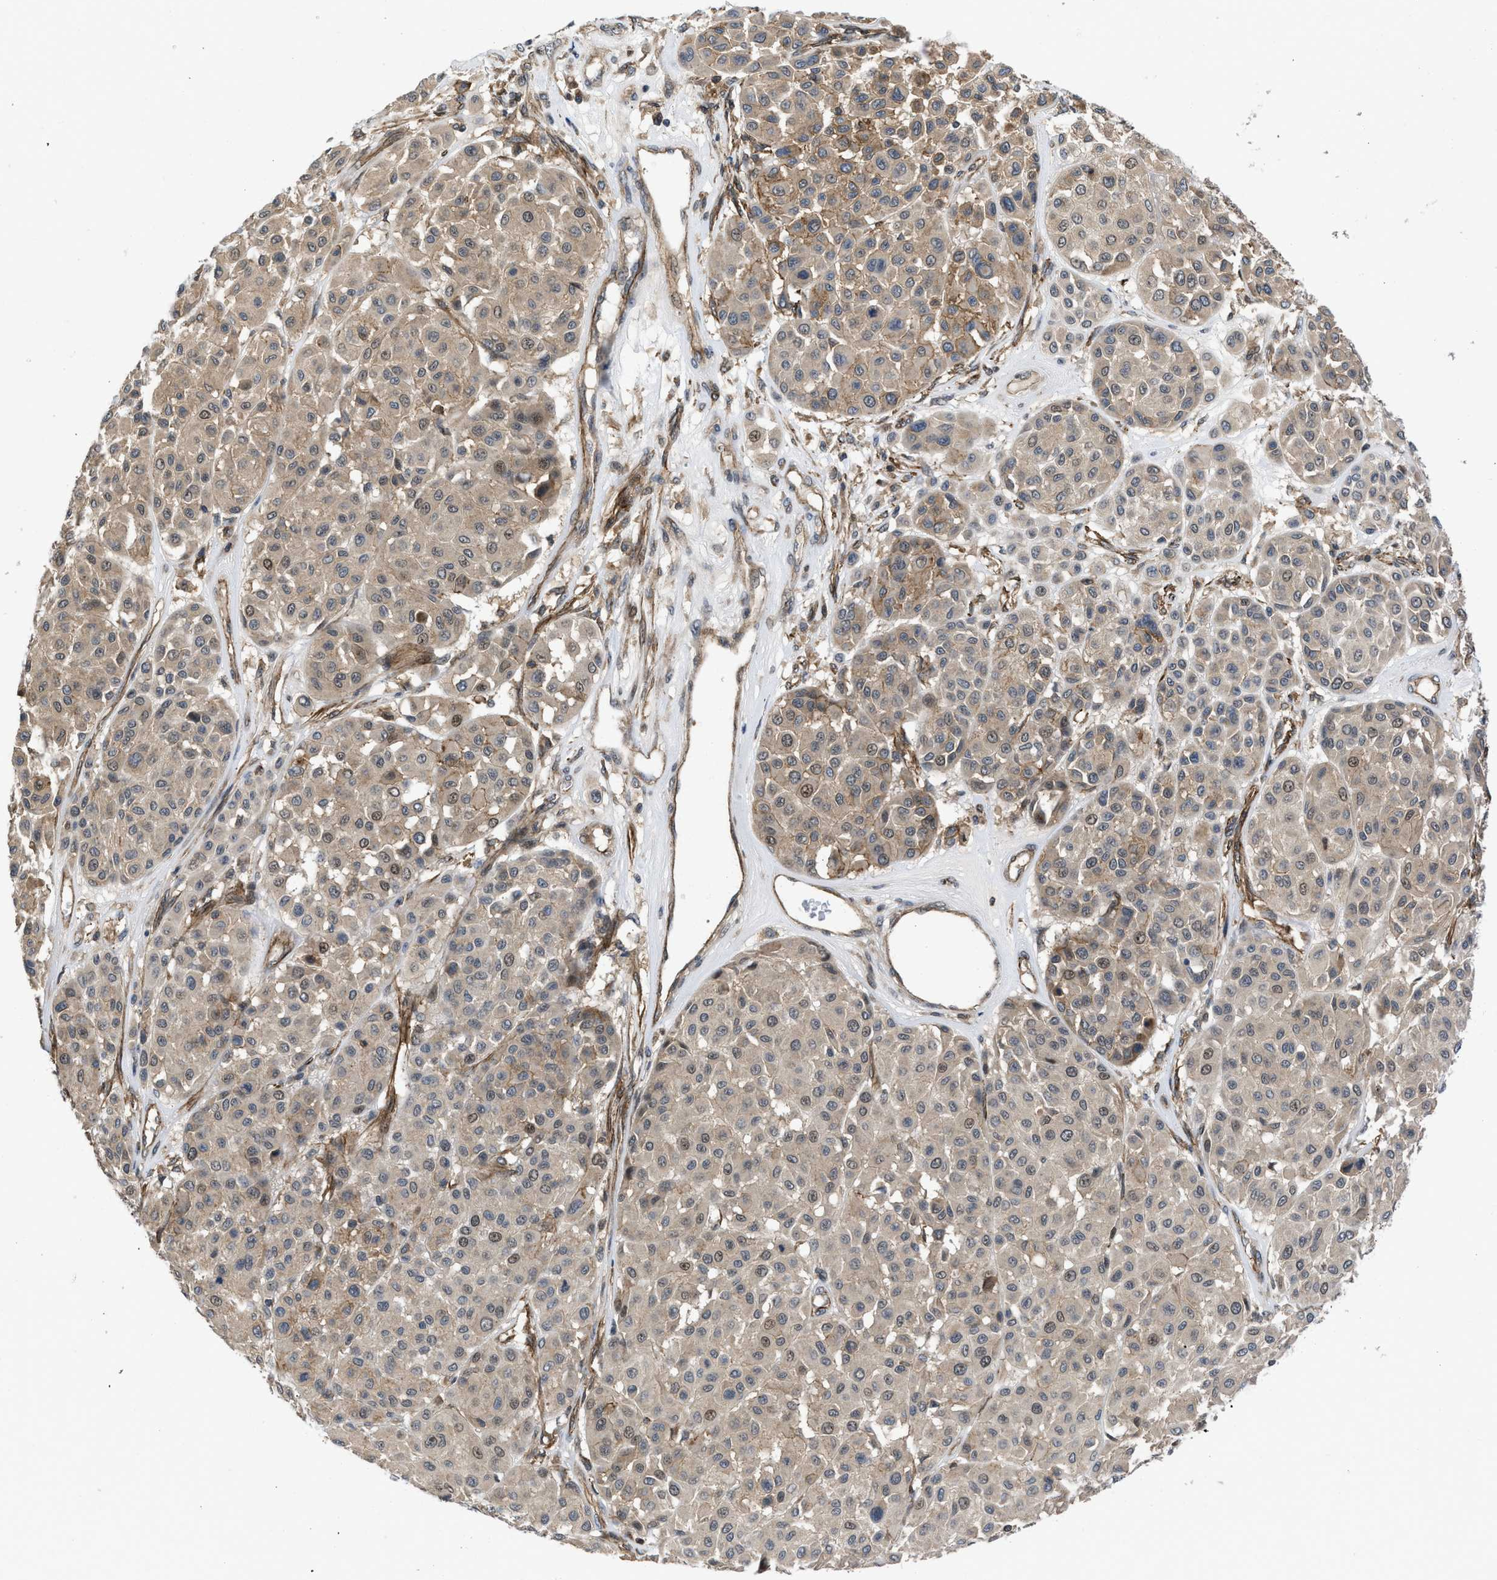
{"staining": {"intensity": "moderate", "quantity": ">75%", "location": "cytoplasmic/membranous,nuclear"}, "tissue": "melanoma", "cell_type": "Tumor cells", "image_type": "cancer", "snomed": [{"axis": "morphology", "description": "Malignant melanoma, Metastatic site"}, {"axis": "topography", "description": "Soft tissue"}], "caption": "Moderate cytoplasmic/membranous and nuclear protein expression is identified in approximately >75% of tumor cells in melanoma. Nuclei are stained in blue.", "gene": "GPATCH2L", "patient": {"sex": "male", "age": 41}}